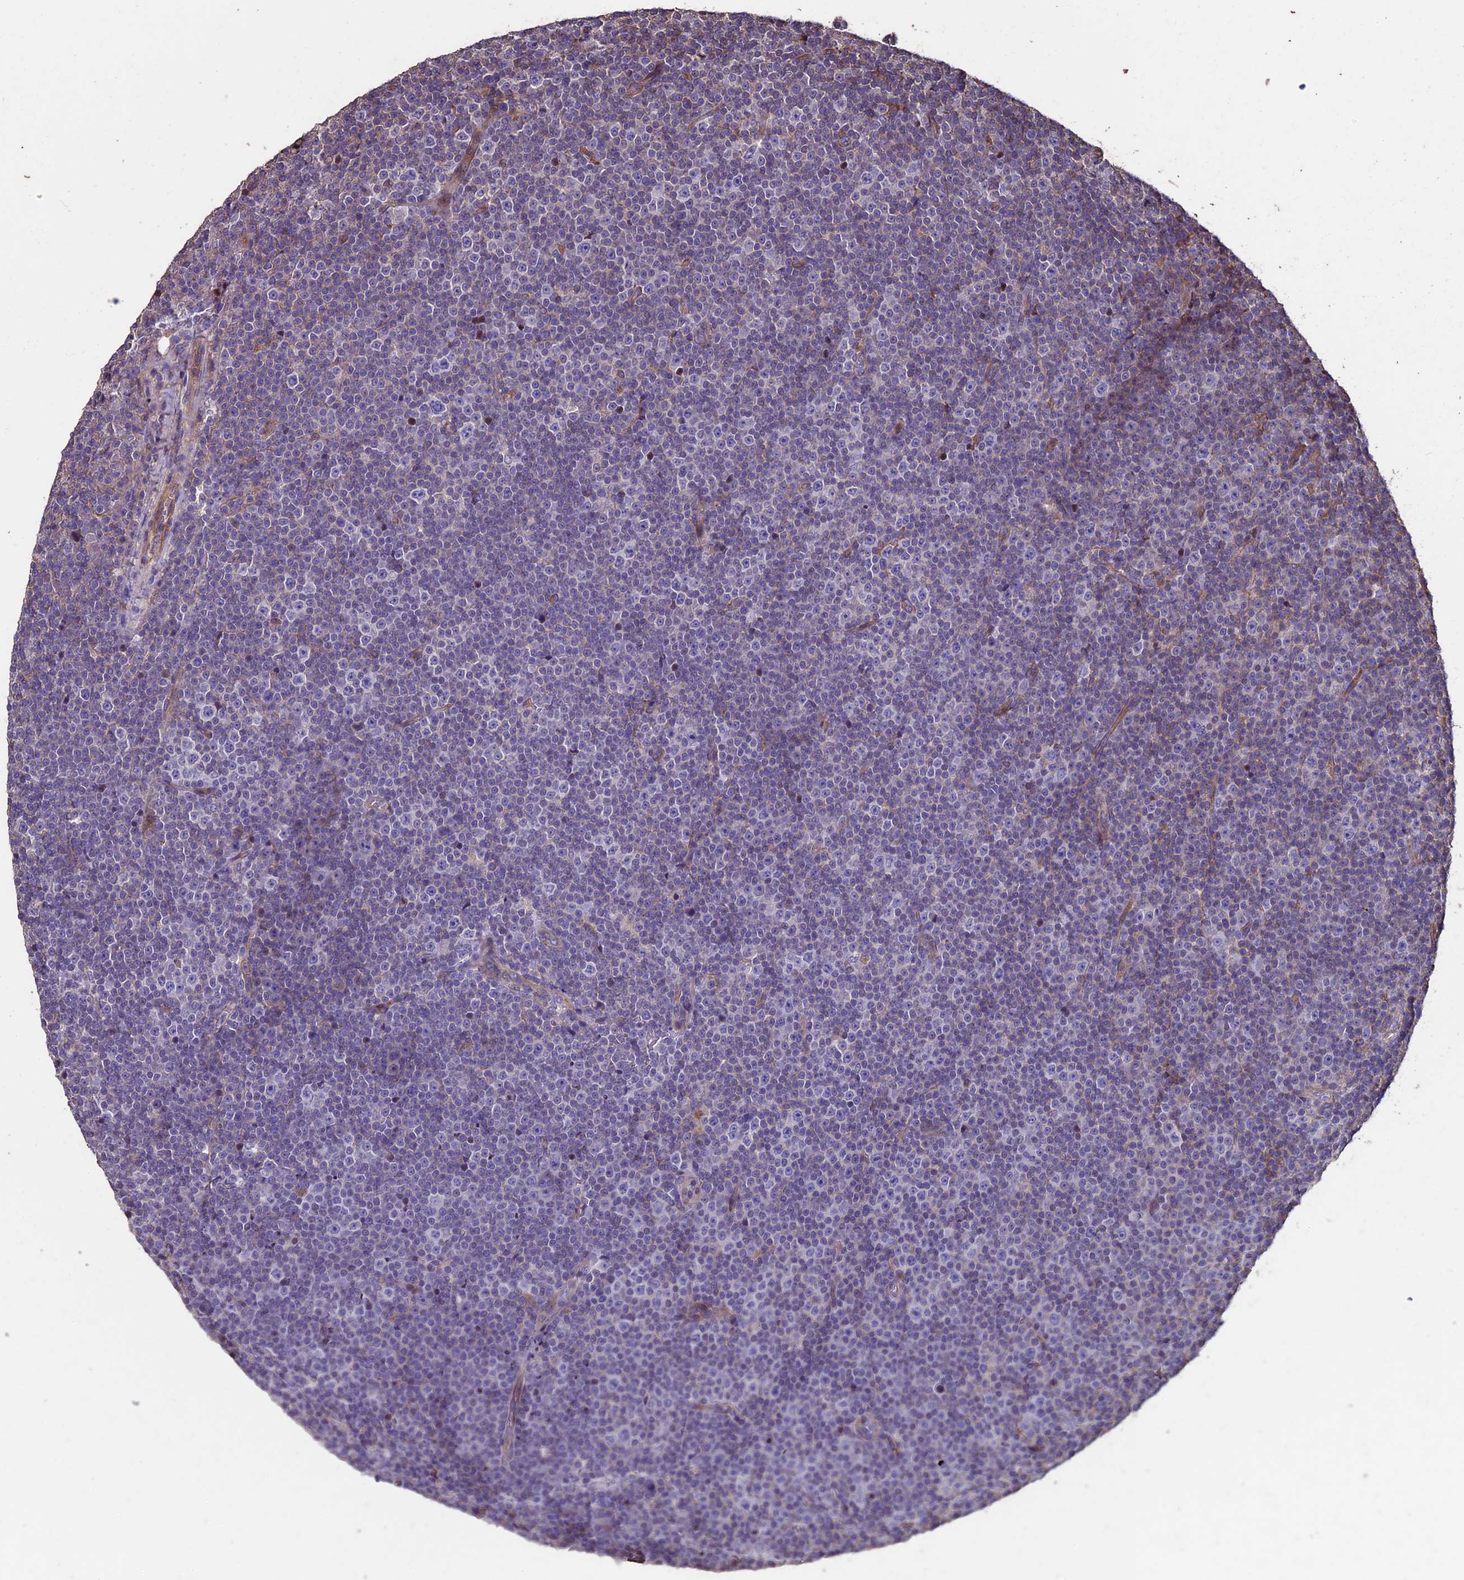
{"staining": {"intensity": "negative", "quantity": "none", "location": "none"}, "tissue": "lymphoma", "cell_type": "Tumor cells", "image_type": "cancer", "snomed": [{"axis": "morphology", "description": "Malignant lymphoma, non-Hodgkin's type, Low grade"}, {"axis": "topography", "description": "Lymph node"}], "caption": "Tumor cells are negative for protein expression in human low-grade malignant lymphoma, non-Hodgkin's type.", "gene": "USB1", "patient": {"sex": "female", "age": 67}}